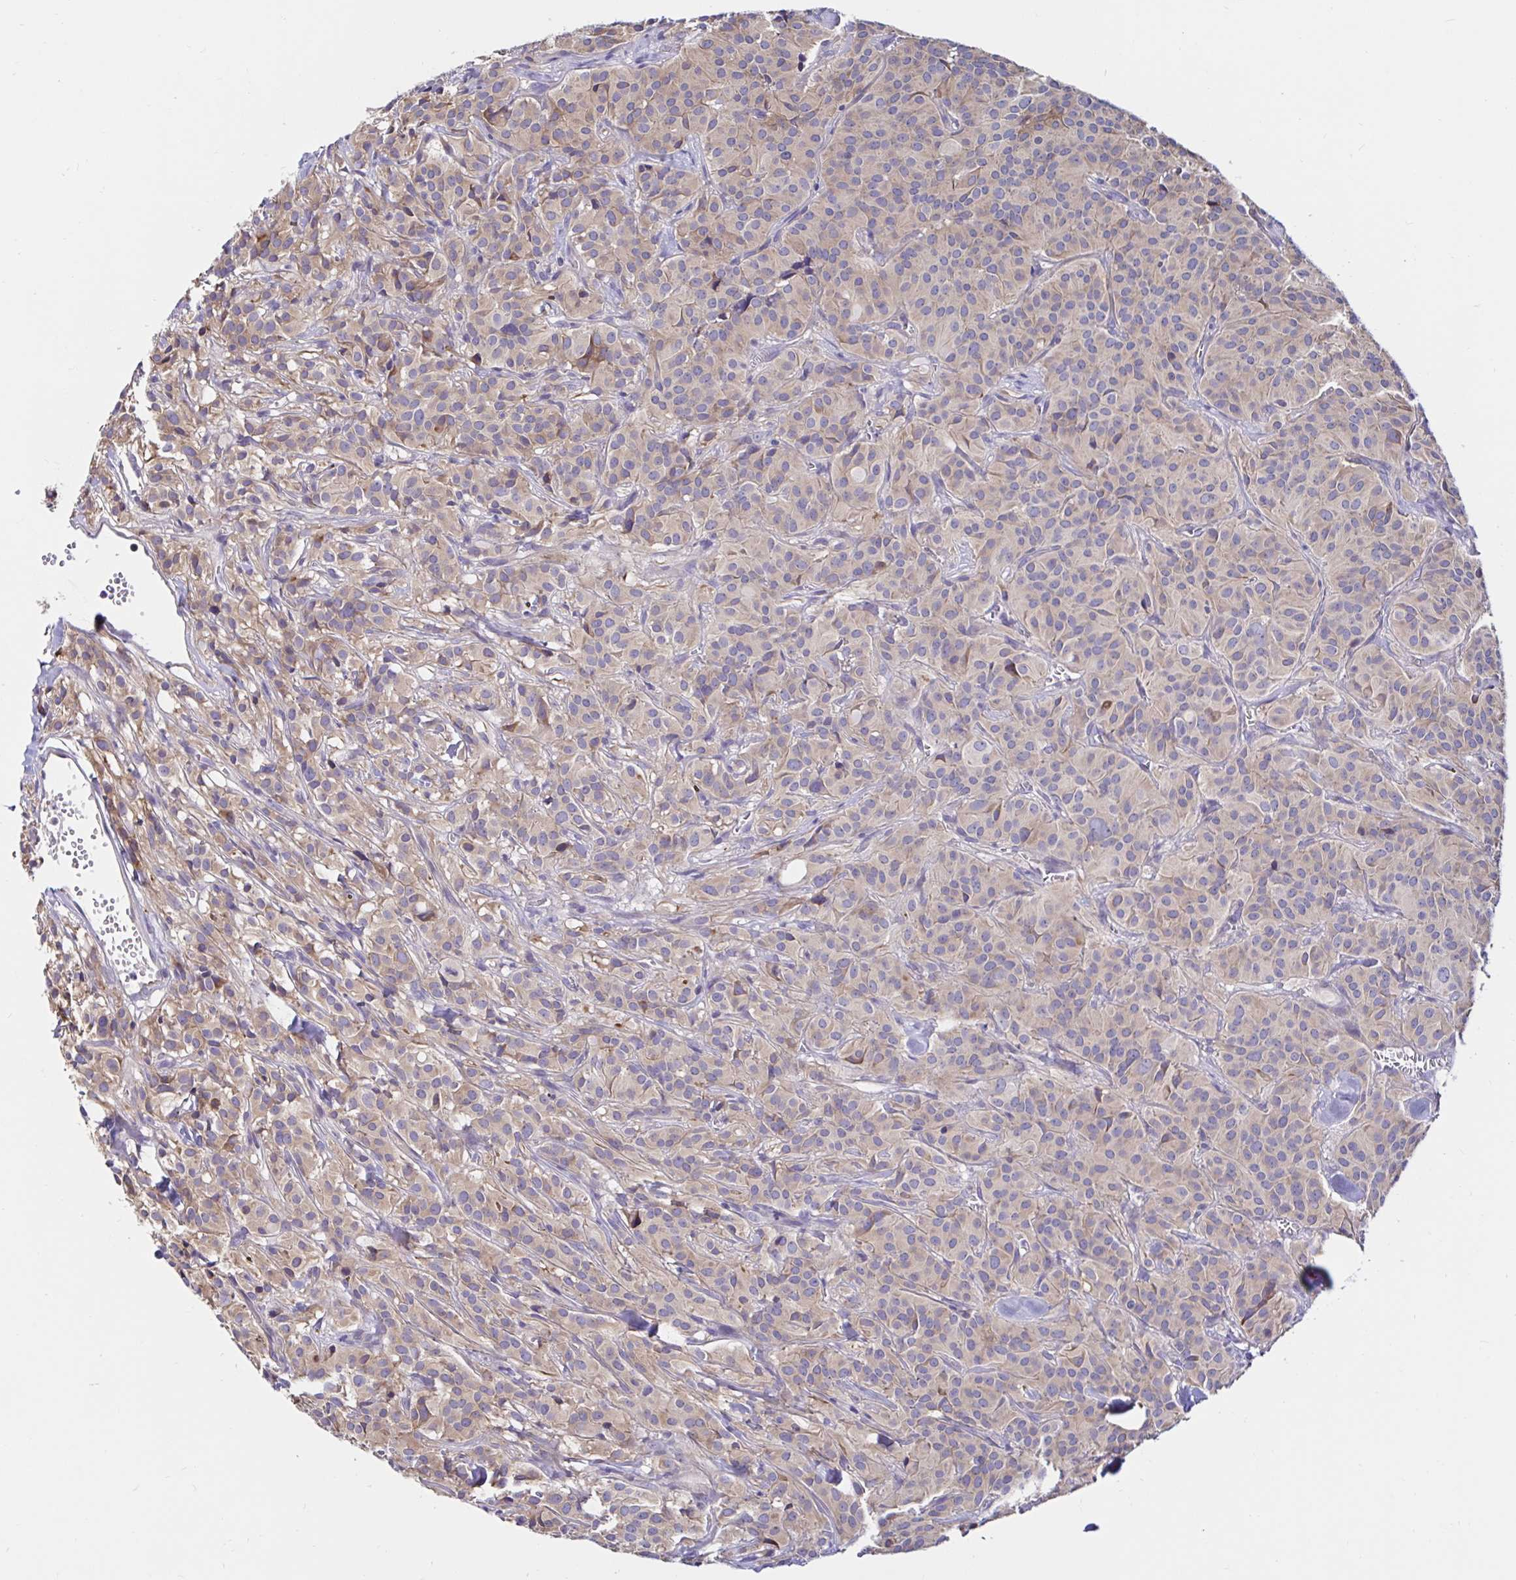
{"staining": {"intensity": "weak", "quantity": ">75%", "location": "cytoplasmic/membranous"}, "tissue": "glioma", "cell_type": "Tumor cells", "image_type": "cancer", "snomed": [{"axis": "morphology", "description": "Glioma, malignant, Low grade"}, {"axis": "topography", "description": "Brain"}], "caption": "This photomicrograph reveals immunohistochemistry staining of glioma, with low weak cytoplasmic/membranous positivity in approximately >75% of tumor cells.", "gene": "VSIG2", "patient": {"sex": "male", "age": 42}}